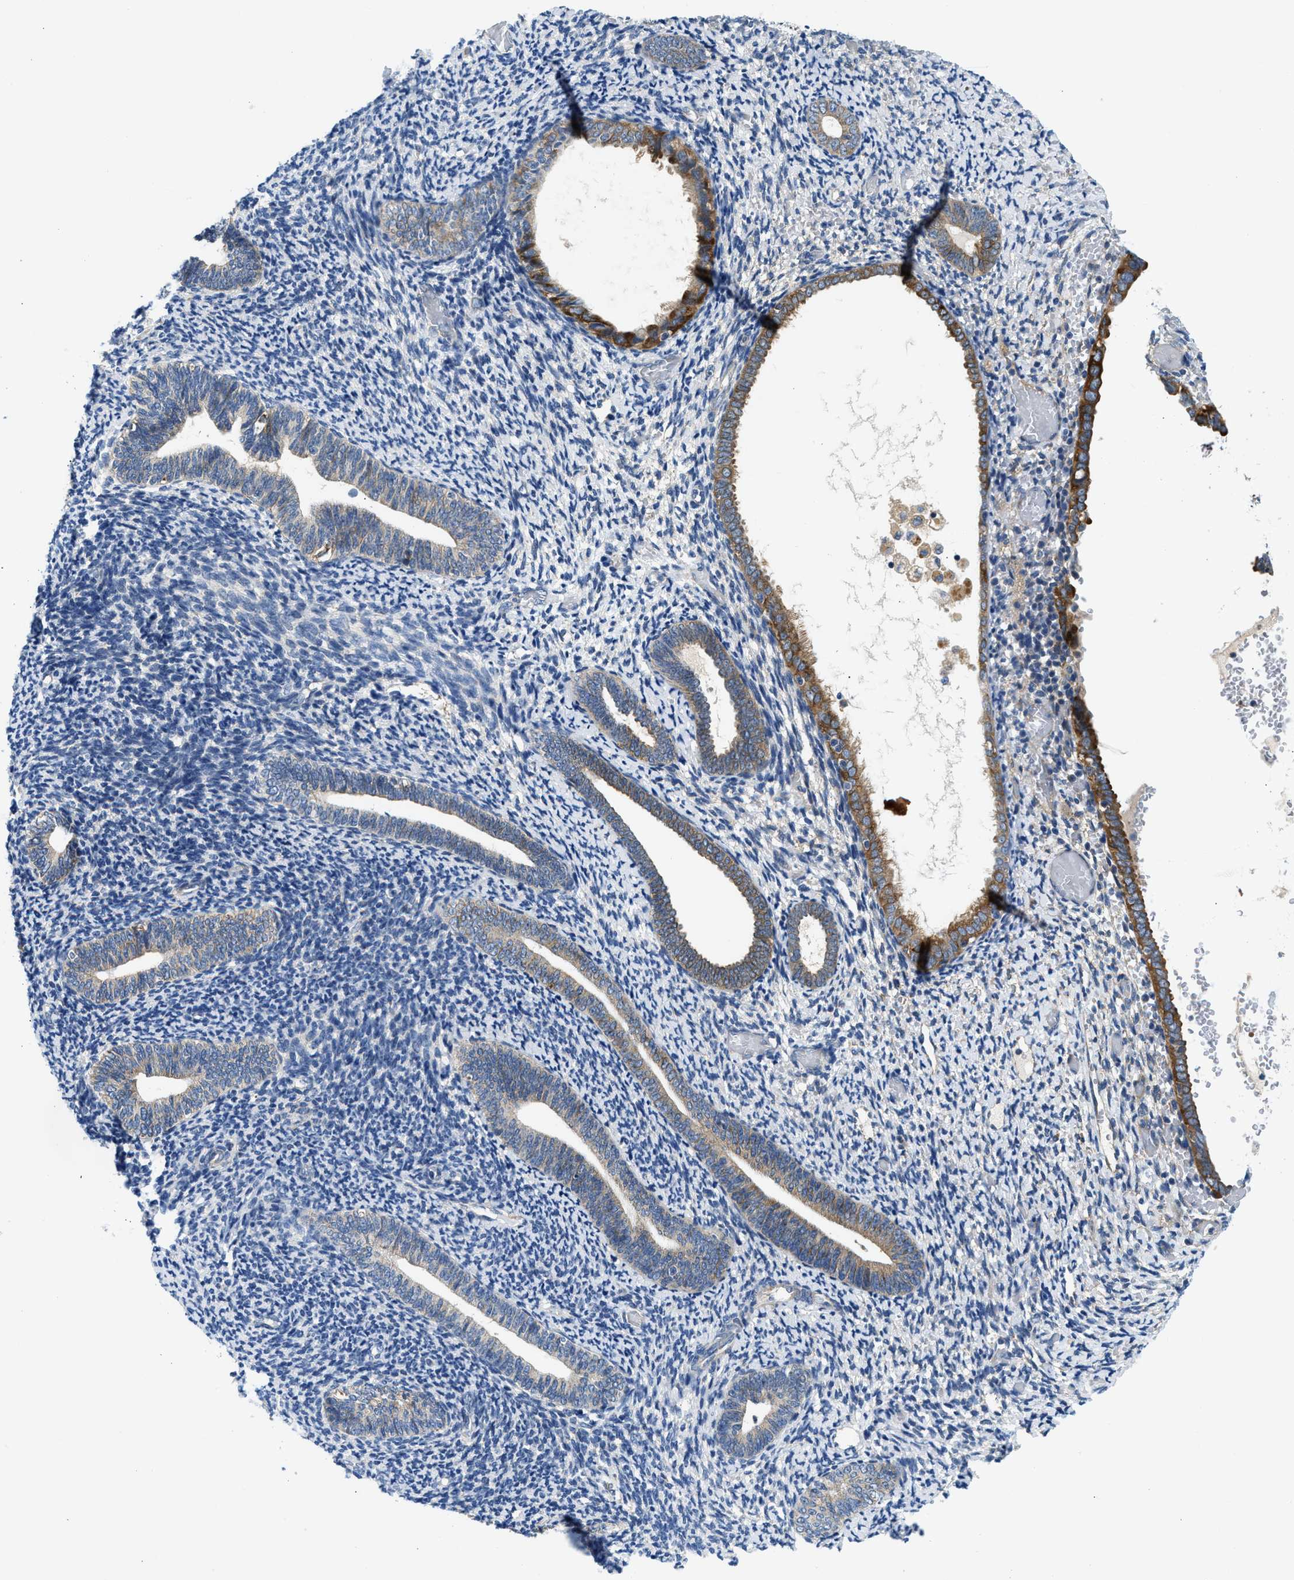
{"staining": {"intensity": "negative", "quantity": "none", "location": "none"}, "tissue": "endometrium", "cell_type": "Cells in endometrial stroma", "image_type": "normal", "snomed": [{"axis": "morphology", "description": "Normal tissue, NOS"}, {"axis": "topography", "description": "Endometrium"}], "caption": "High magnification brightfield microscopy of normal endometrium stained with DAB (brown) and counterstained with hematoxylin (blue): cells in endometrial stroma show no significant positivity.", "gene": "LPIN2", "patient": {"sex": "female", "age": 66}}